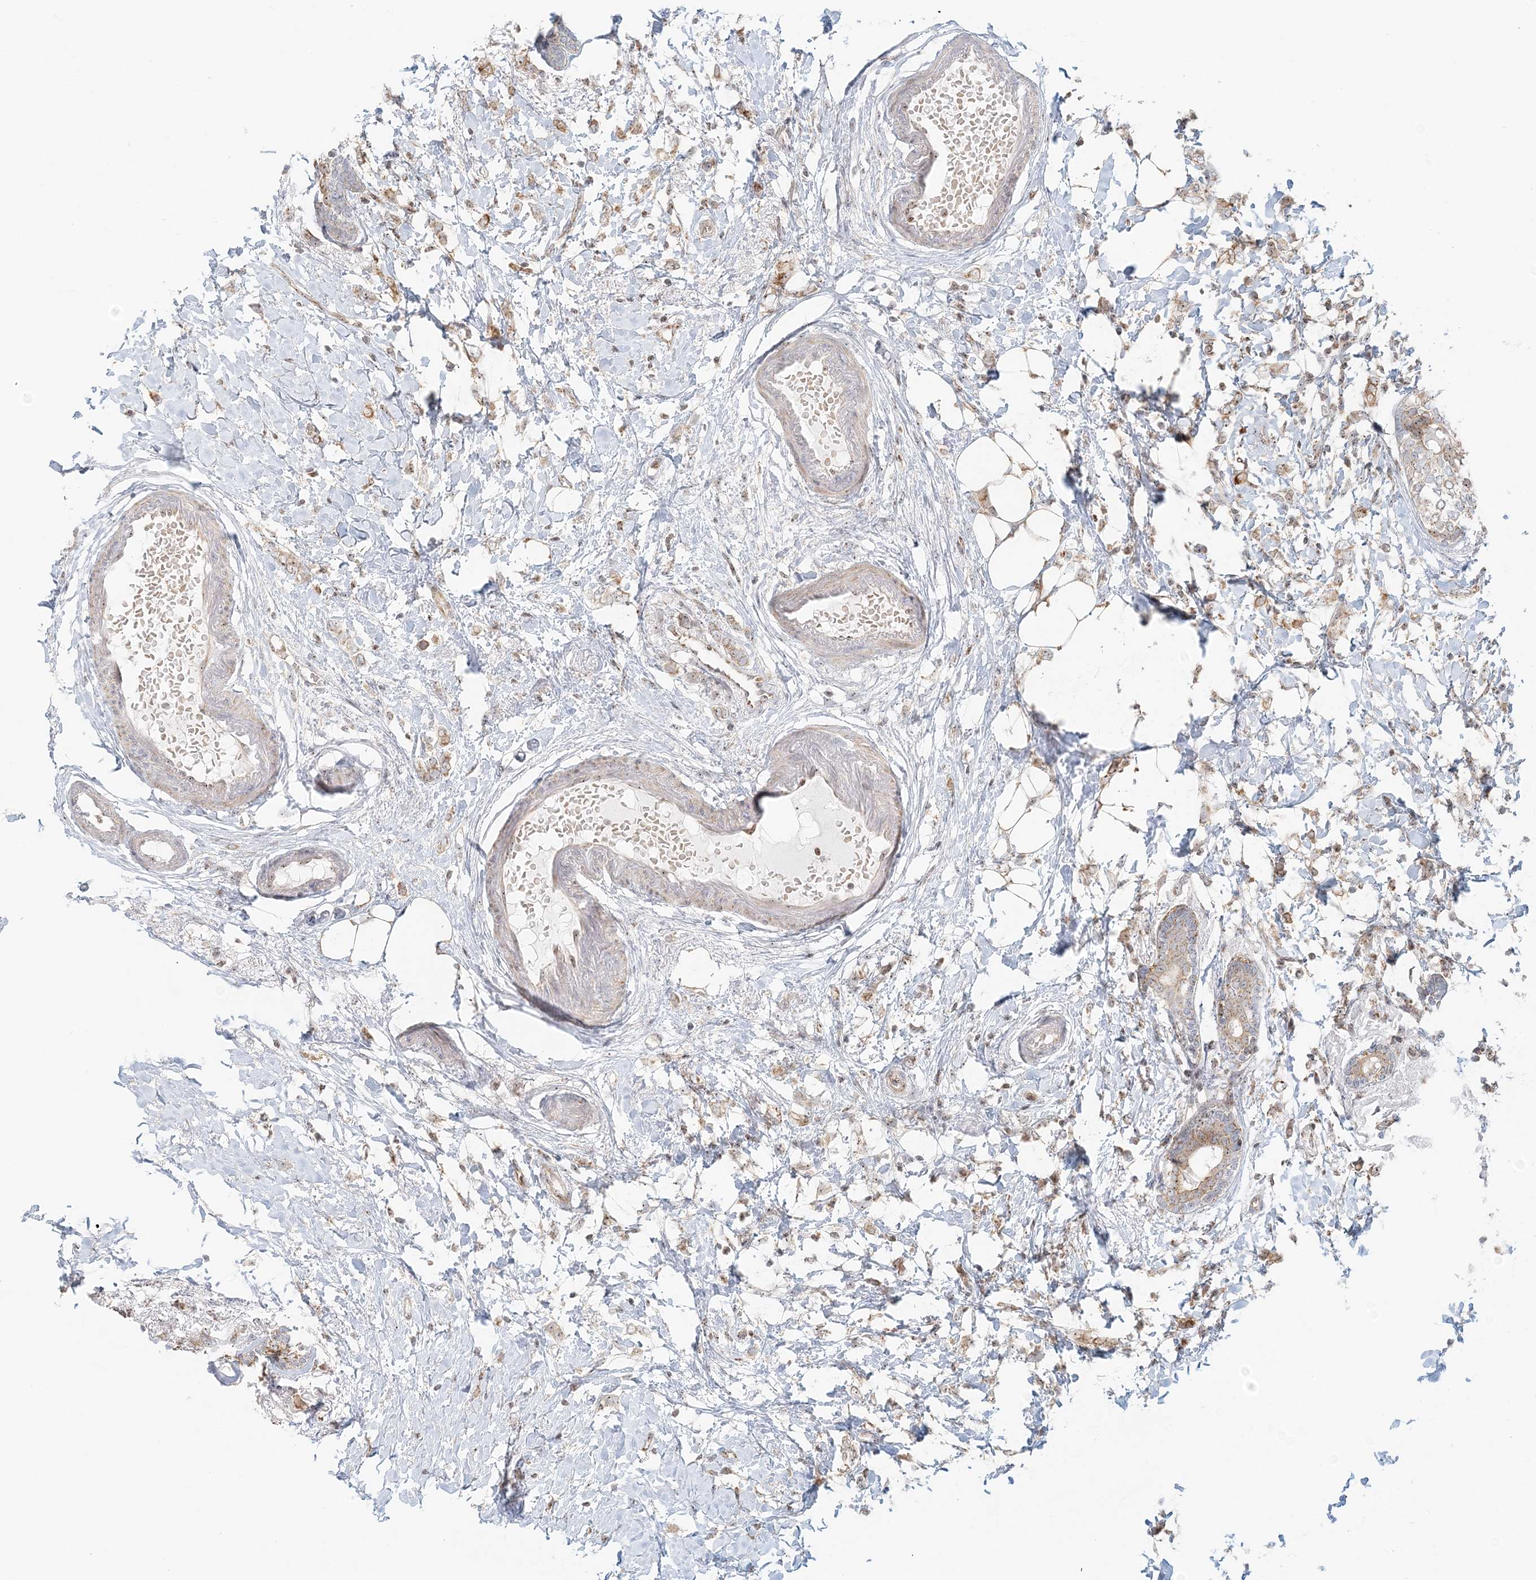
{"staining": {"intensity": "weak", "quantity": "25%-75%", "location": "cytoplasmic/membranous,nuclear"}, "tissue": "breast cancer", "cell_type": "Tumor cells", "image_type": "cancer", "snomed": [{"axis": "morphology", "description": "Normal tissue, NOS"}, {"axis": "morphology", "description": "Lobular carcinoma"}, {"axis": "topography", "description": "Breast"}], "caption": "Tumor cells exhibit low levels of weak cytoplasmic/membranous and nuclear staining in about 25%-75% of cells in human breast cancer (lobular carcinoma). (DAB IHC, brown staining for protein, blue staining for nuclei).", "gene": "UBE2F", "patient": {"sex": "female", "age": 47}}